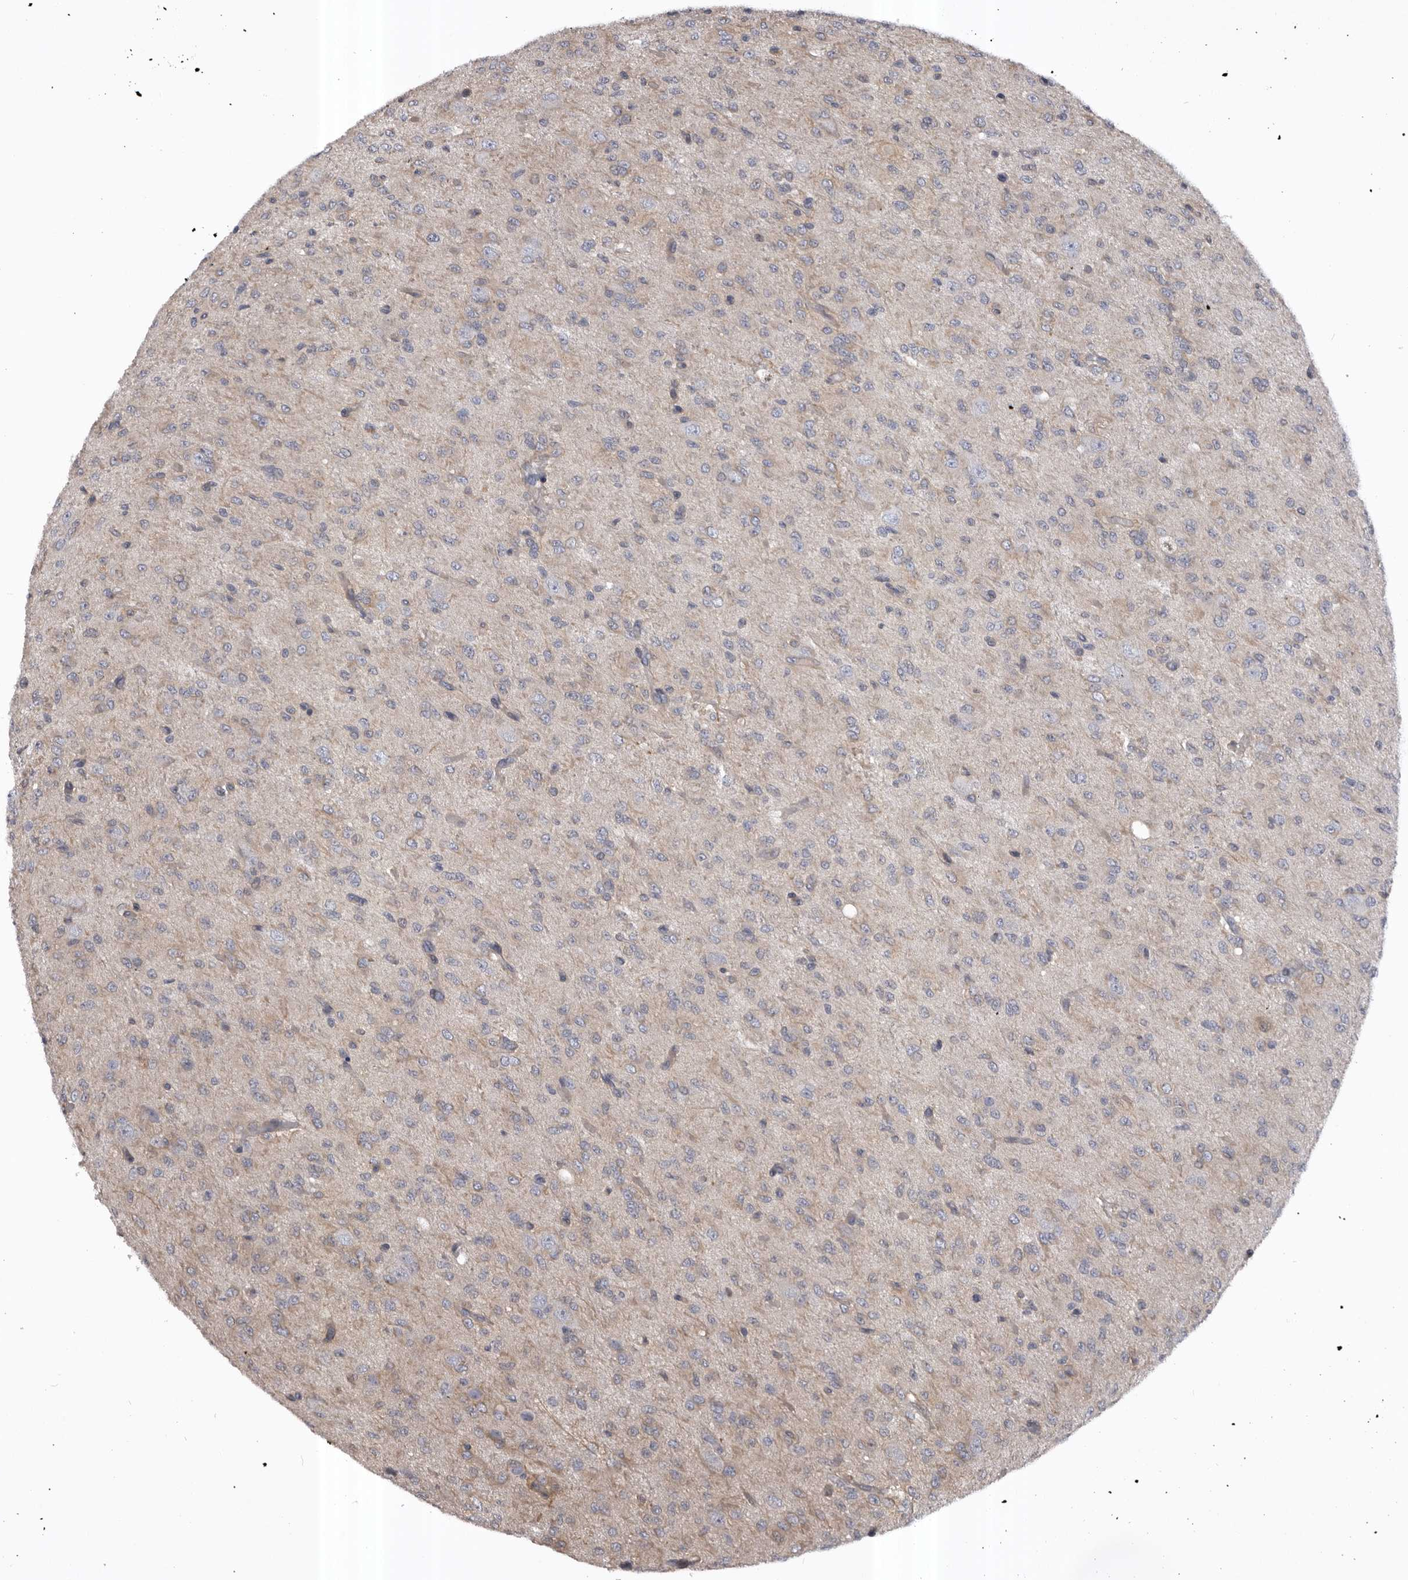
{"staining": {"intensity": "negative", "quantity": "none", "location": "none"}, "tissue": "glioma", "cell_type": "Tumor cells", "image_type": "cancer", "snomed": [{"axis": "morphology", "description": "Glioma, malignant, High grade"}, {"axis": "topography", "description": "Brain"}], "caption": "Immunohistochemistry (IHC) of human malignant high-grade glioma demonstrates no staining in tumor cells.", "gene": "RAB3GAP2", "patient": {"sex": "female", "age": 59}}